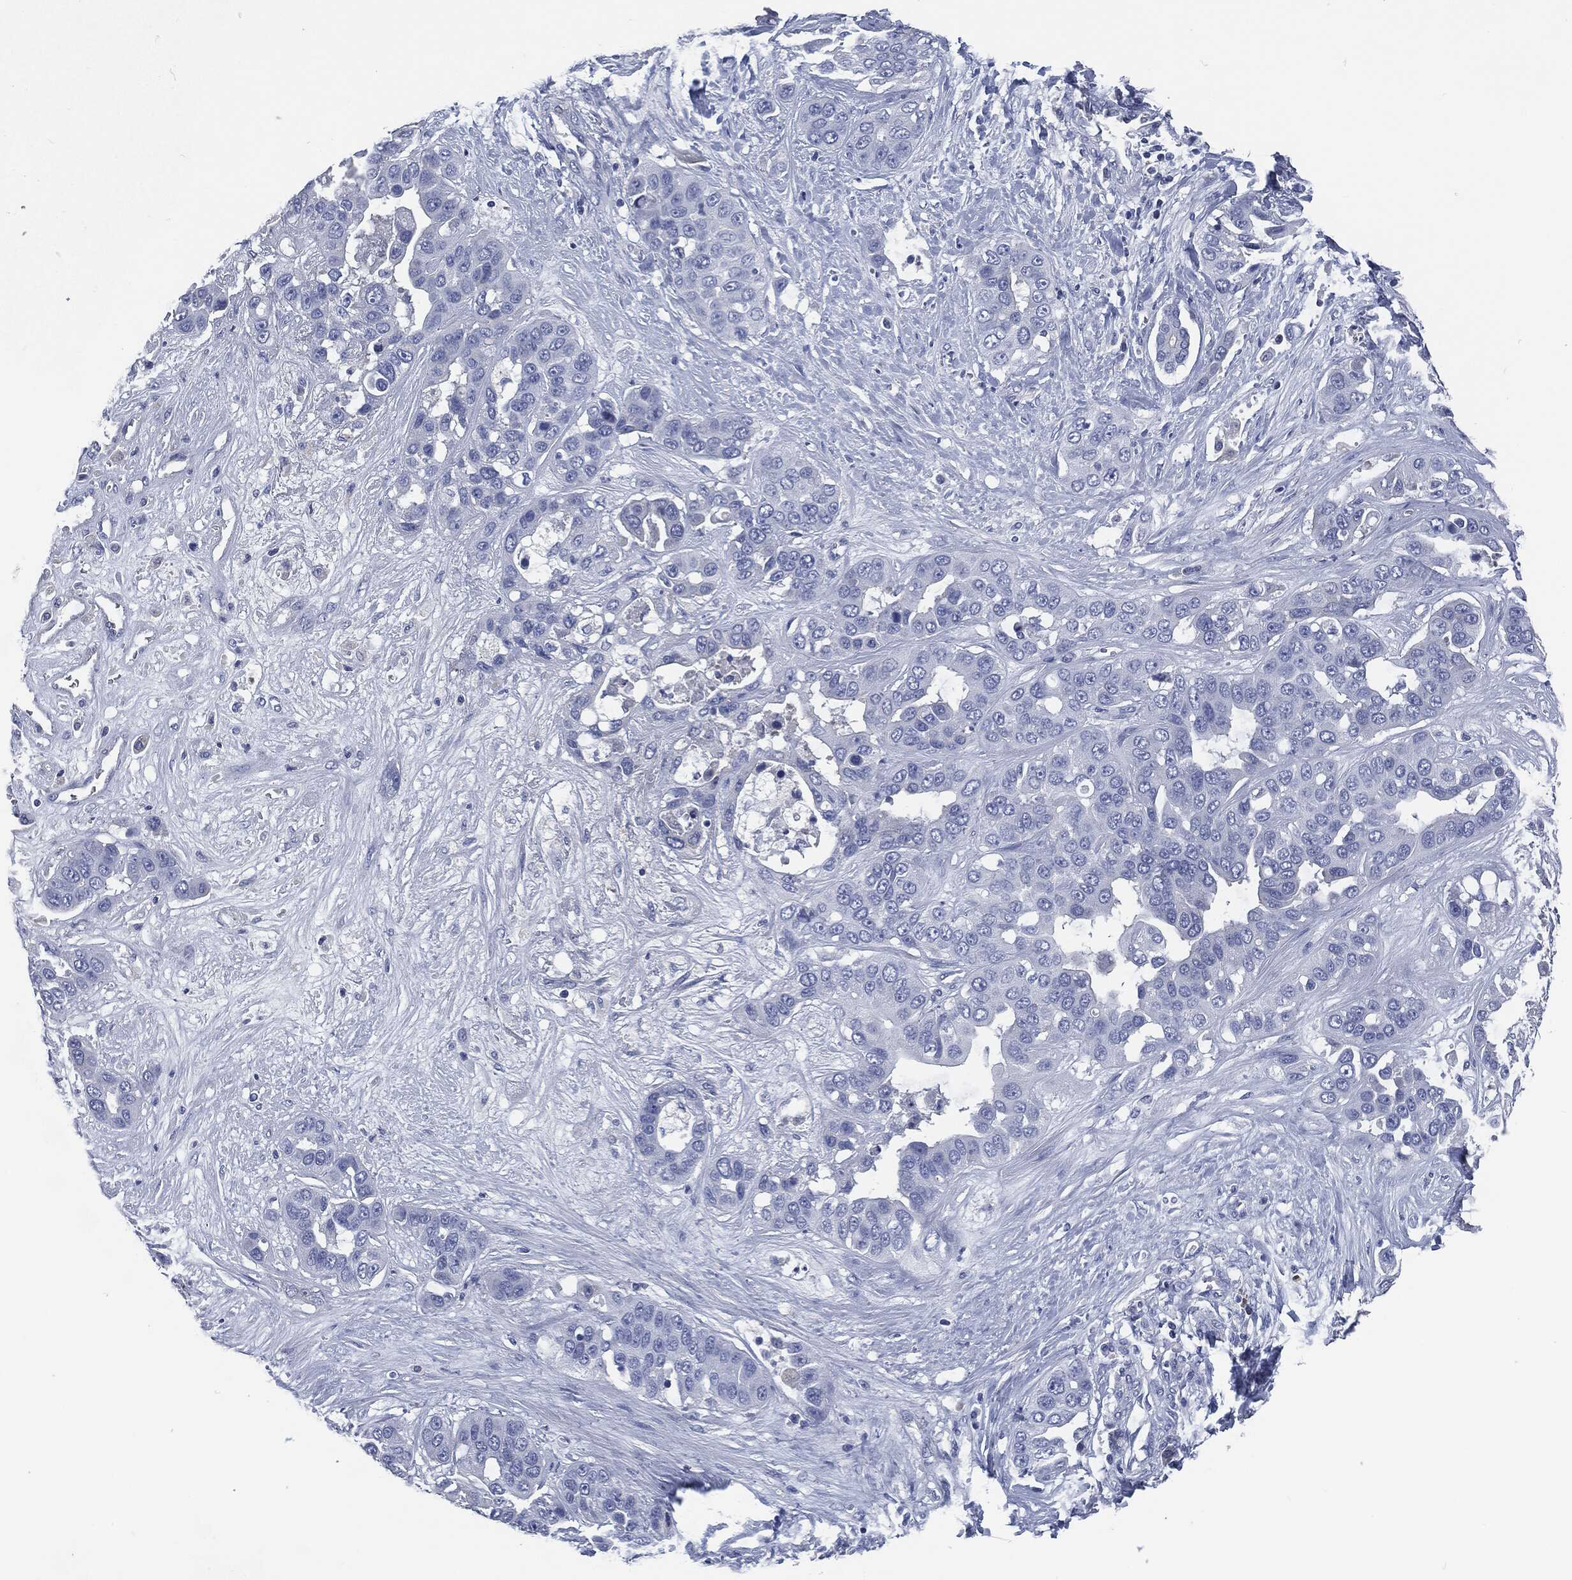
{"staining": {"intensity": "negative", "quantity": "none", "location": "none"}, "tissue": "liver cancer", "cell_type": "Tumor cells", "image_type": "cancer", "snomed": [{"axis": "morphology", "description": "Cholangiocarcinoma"}, {"axis": "topography", "description": "Liver"}], "caption": "IHC of cholangiocarcinoma (liver) reveals no positivity in tumor cells. (Stains: DAB immunohistochemistry with hematoxylin counter stain, Microscopy: brightfield microscopy at high magnification).", "gene": "CD27", "patient": {"sex": "female", "age": 52}}